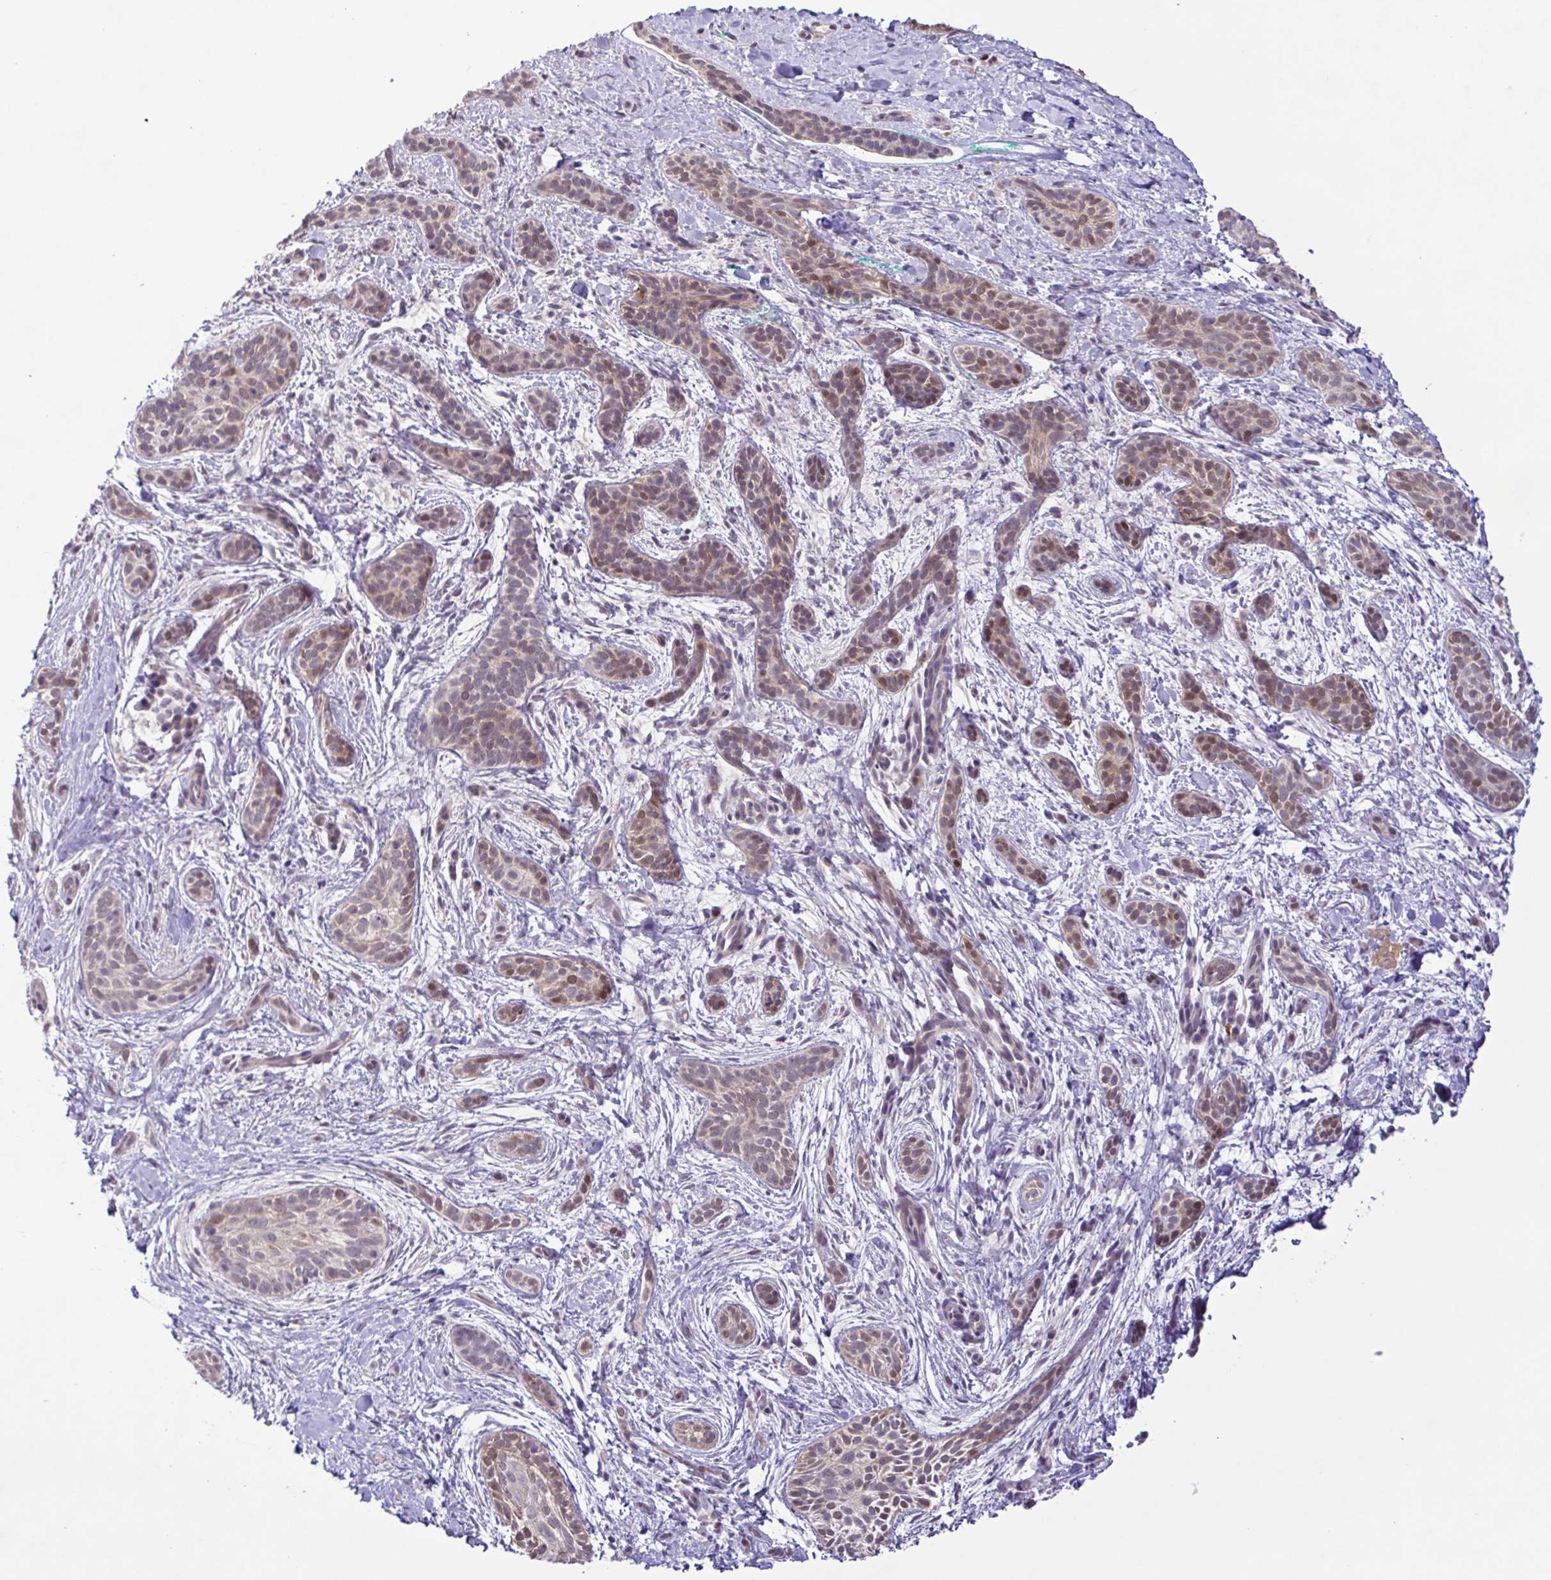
{"staining": {"intensity": "weak", "quantity": "25%-75%", "location": "nuclear"}, "tissue": "skin cancer", "cell_type": "Tumor cells", "image_type": "cancer", "snomed": [{"axis": "morphology", "description": "Basal cell carcinoma"}, {"axis": "topography", "description": "Skin"}], "caption": "A low amount of weak nuclear expression is present in approximately 25%-75% of tumor cells in basal cell carcinoma (skin) tissue.", "gene": "IL1RN", "patient": {"sex": "male", "age": 63}}